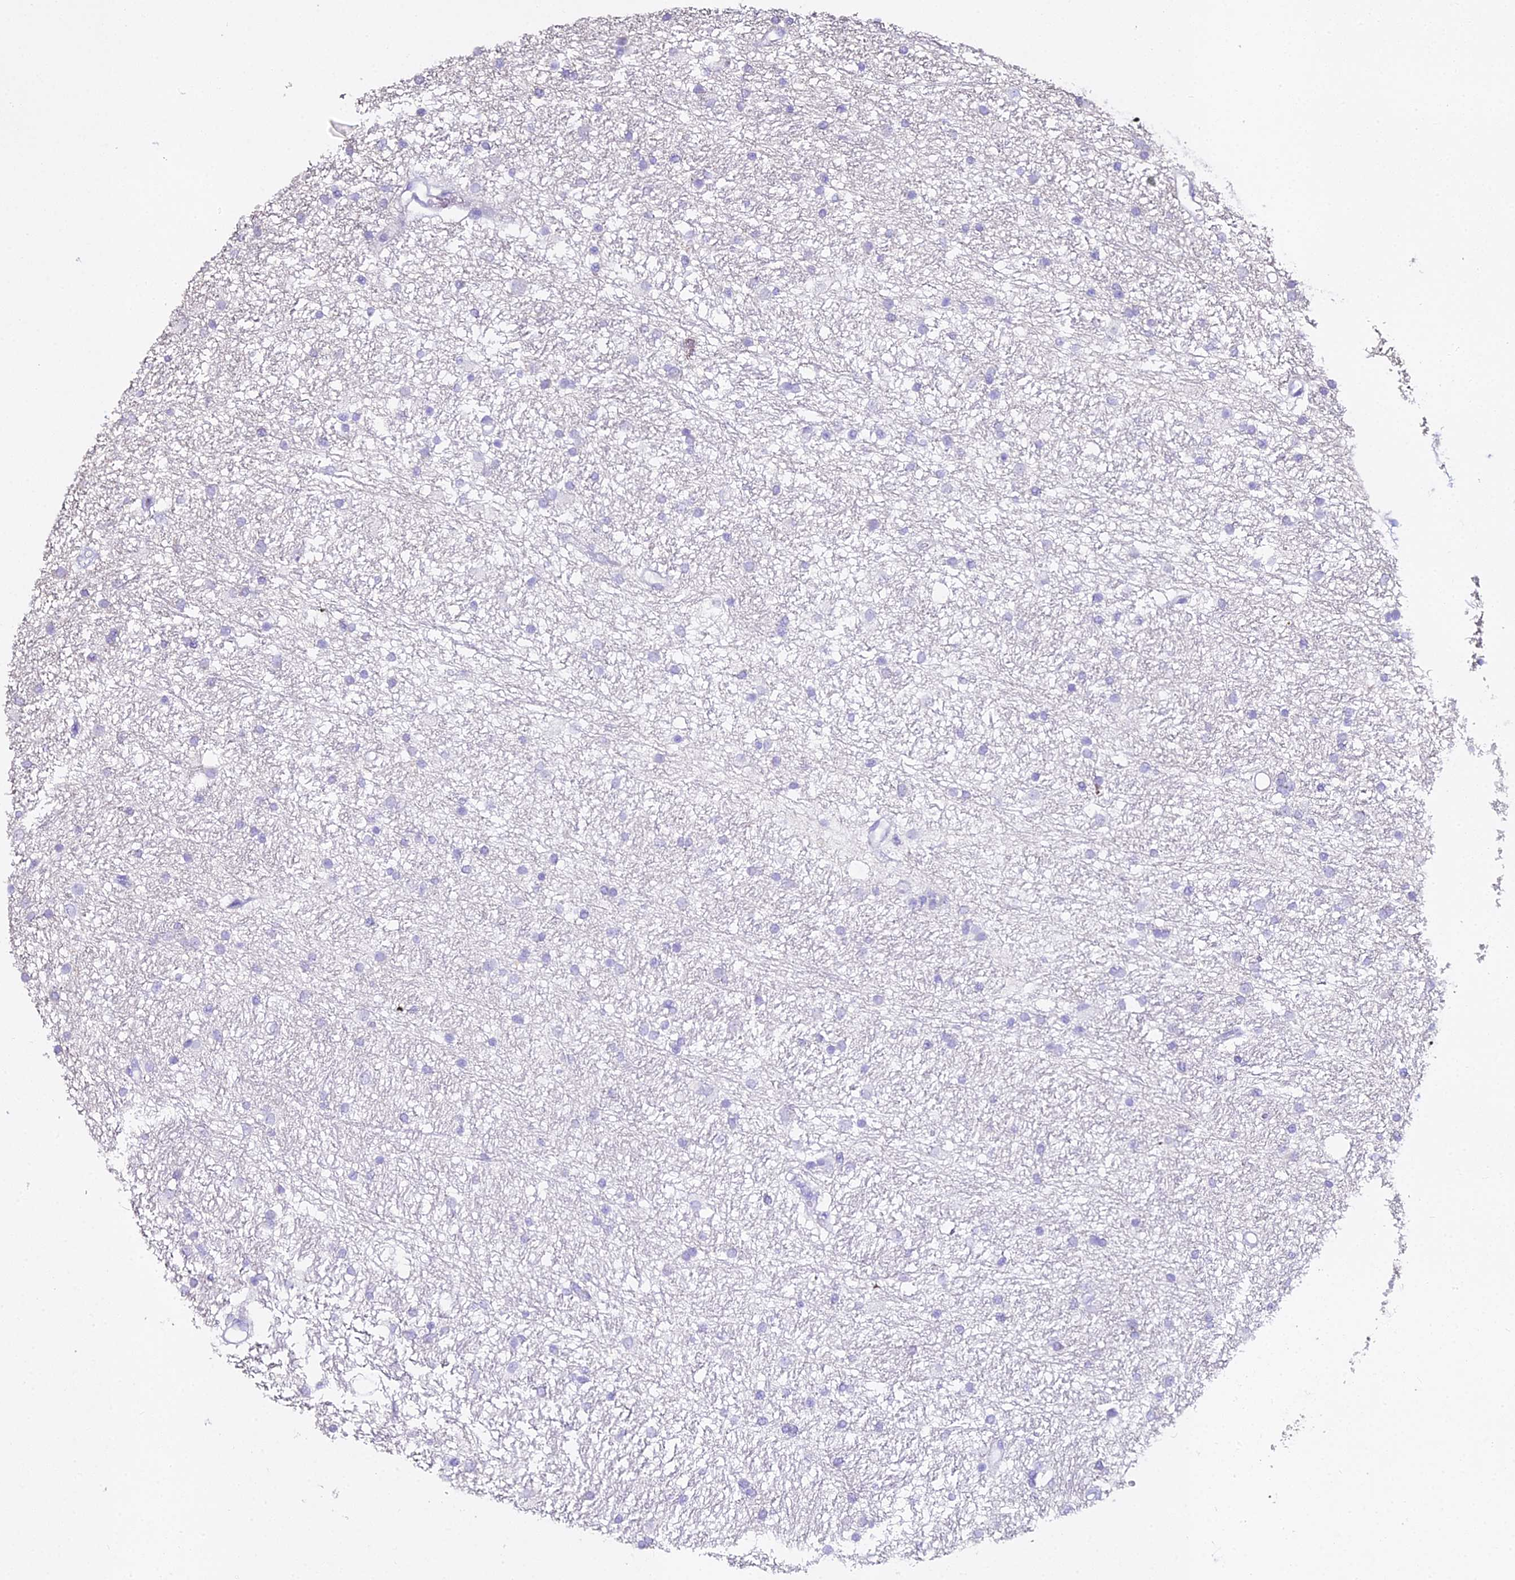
{"staining": {"intensity": "negative", "quantity": "none", "location": "none"}, "tissue": "glioma", "cell_type": "Tumor cells", "image_type": "cancer", "snomed": [{"axis": "morphology", "description": "Glioma, malignant, High grade"}, {"axis": "topography", "description": "Brain"}], "caption": "DAB (3,3'-diaminobenzidine) immunohistochemical staining of malignant high-grade glioma demonstrates no significant staining in tumor cells.", "gene": "GLYAT", "patient": {"sex": "male", "age": 77}}